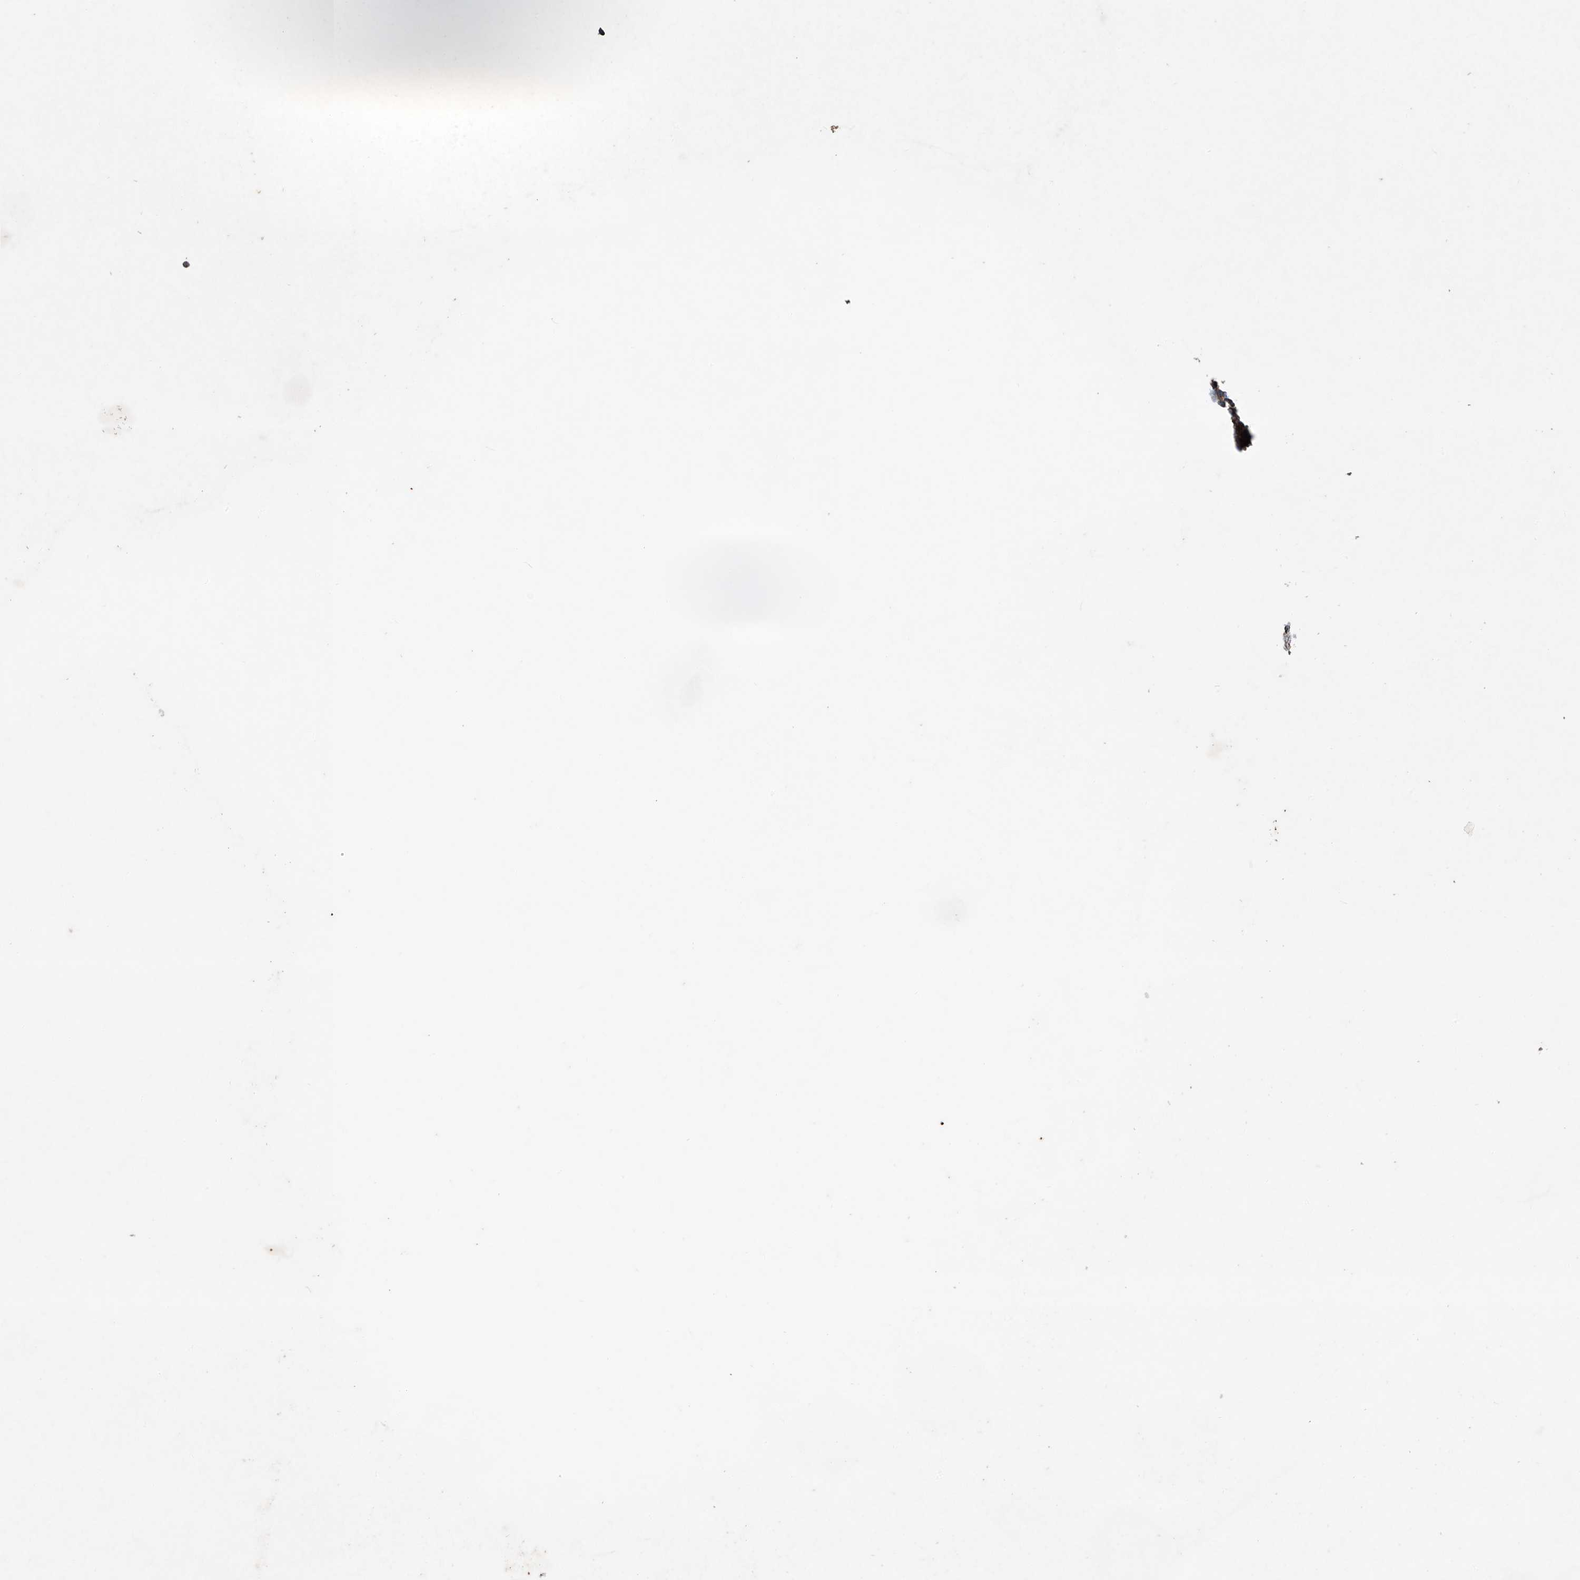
{"staining": {"intensity": "strong", "quantity": "25%-75%", "location": "cytoplasmic/membranous"}, "tissue": "lymphoma", "cell_type": "Tumor cells", "image_type": "cancer", "snomed": [{"axis": "morphology", "description": "Malignant lymphoma, non-Hodgkin's type, Low grade"}, {"axis": "topography", "description": "Lymph node"}], "caption": "An immunohistochemistry histopathology image of neoplastic tissue is shown. Protein staining in brown labels strong cytoplasmic/membranous positivity in lymphoma within tumor cells. (DAB IHC with brightfield microscopy, high magnification).", "gene": "CEP85L", "patient": {"sex": "male", "age": 66}}